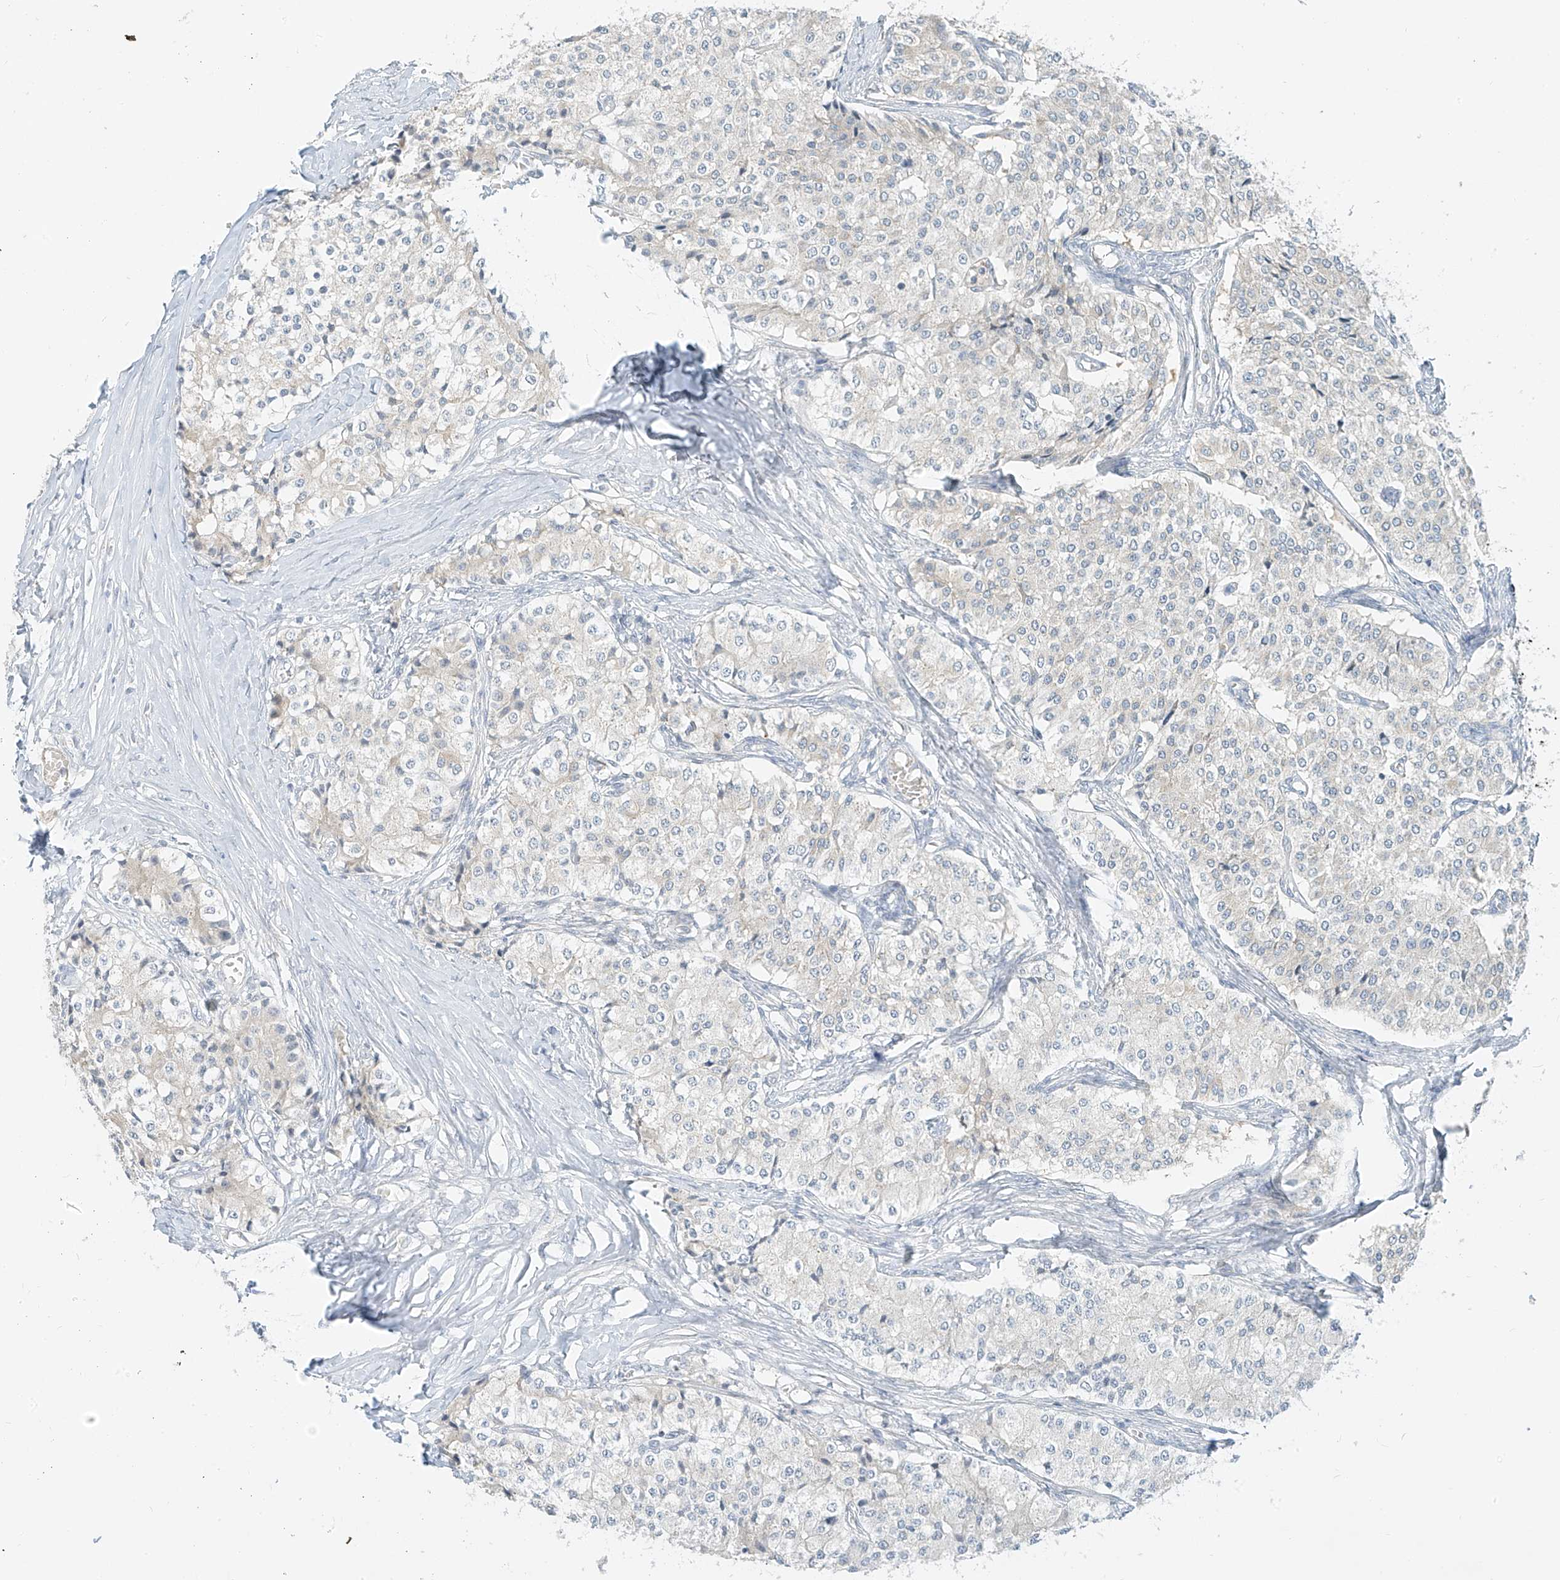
{"staining": {"intensity": "negative", "quantity": "none", "location": "none"}, "tissue": "carcinoid", "cell_type": "Tumor cells", "image_type": "cancer", "snomed": [{"axis": "morphology", "description": "Carcinoid, malignant, NOS"}, {"axis": "topography", "description": "Colon"}], "caption": "IHC histopathology image of carcinoid (malignant) stained for a protein (brown), which demonstrates no staining in tumor cells.", "gene": "C2orf42", "patient": {"sex": "female", "age": 52}}